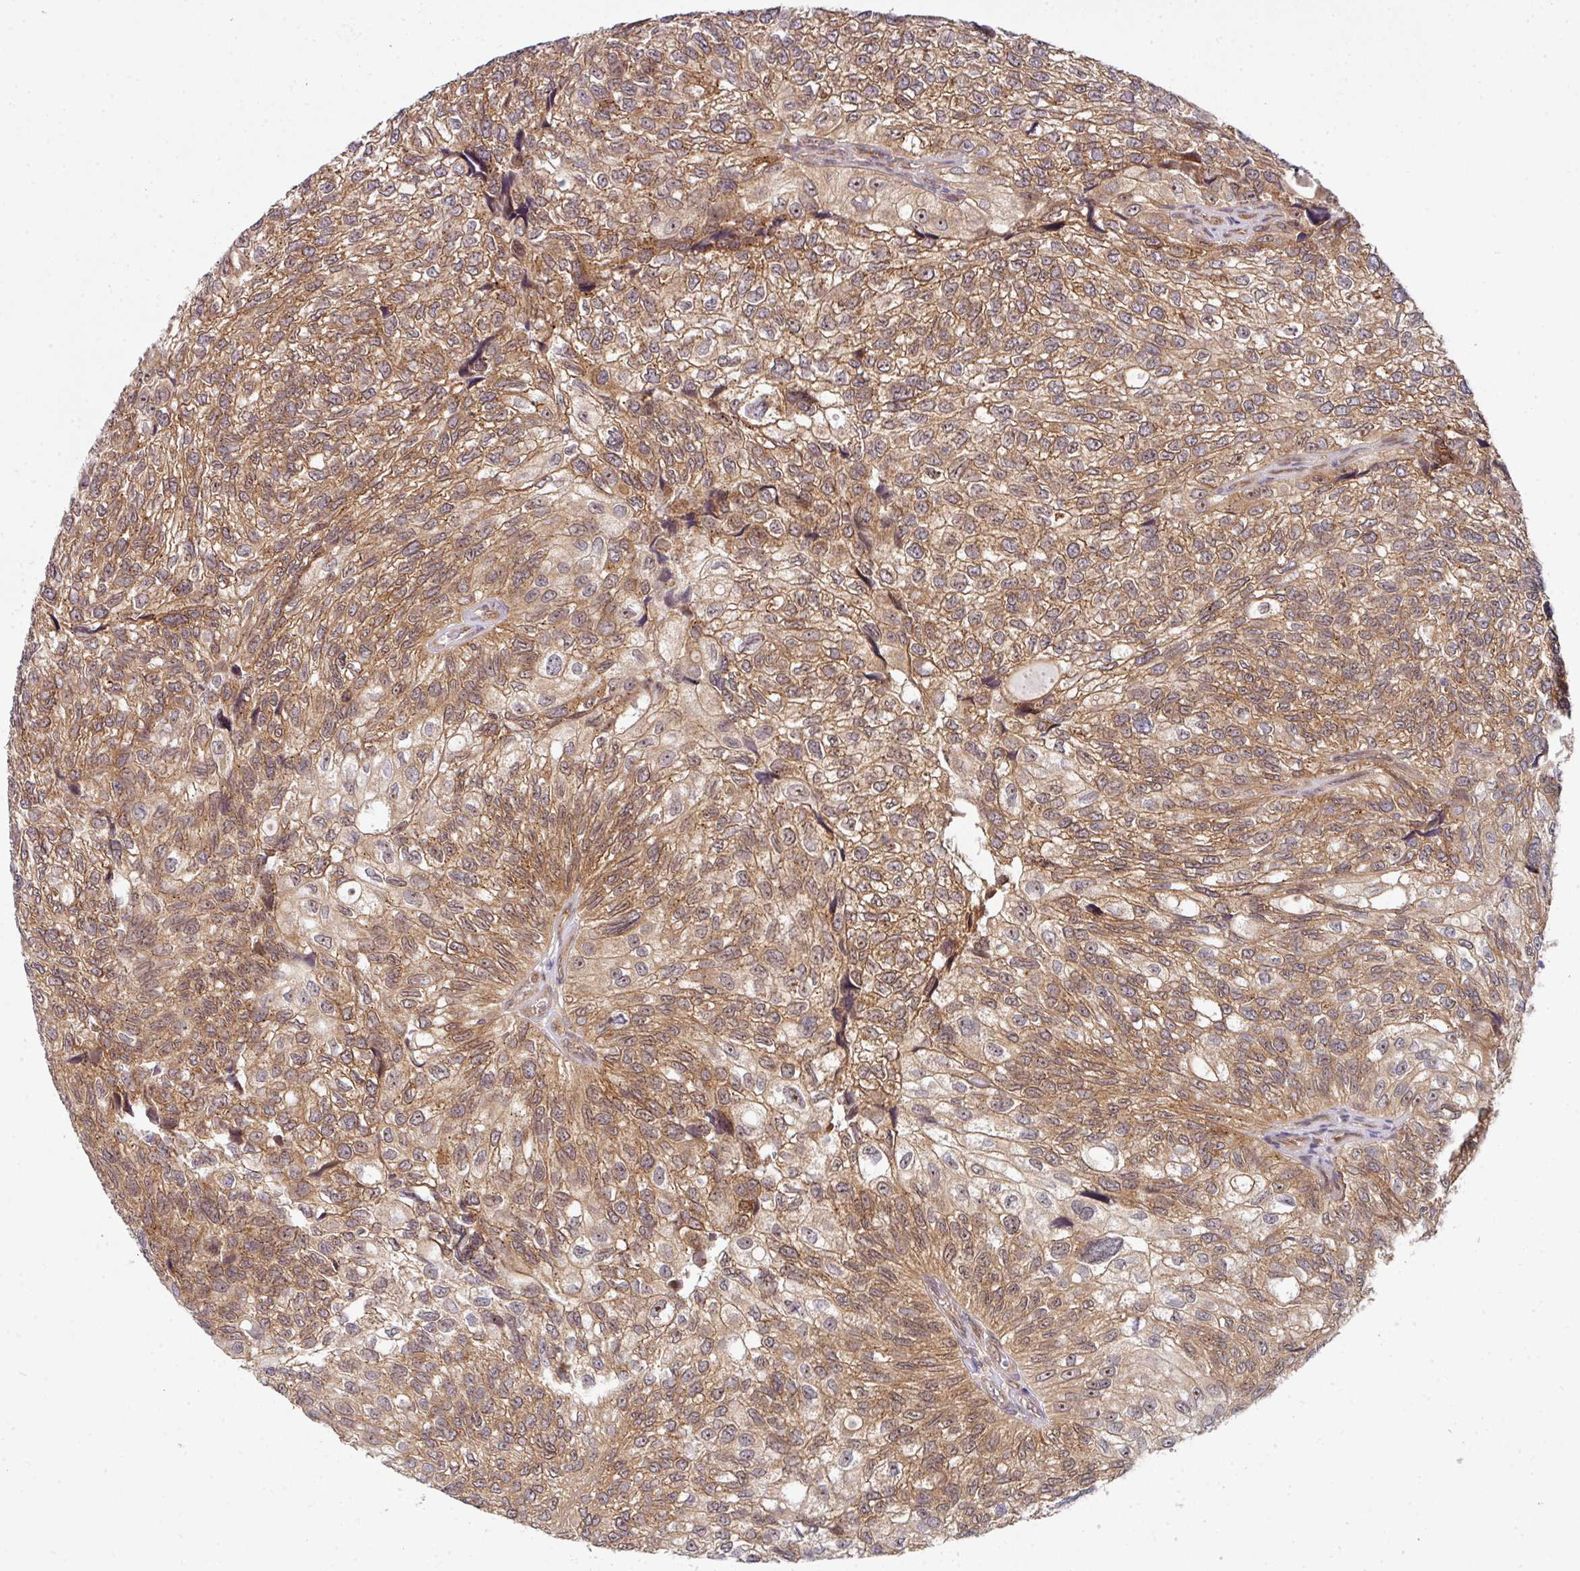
{"staining": {"intensity": "moderate", "quantity": ">75%", "location": "cytoplasmic/membranous,nuclear"}, "tissue": "urothelial cancer", "cell_type": "Tumor cells", "image_type": "cancer", "snomed": [{"axis": "morphology", "description": "Urothelial carcinoma, NOS"}, {"axis": "topography", "description": "Urinary bladder"}], "caption": "Transitional cell carcinoma tissue demonstrates moderate cytoplasmic/membranous and nuclear expression in approximately >75% of tumor cells", "gene": "CAMLG", "patient": {"sex": "male", "age": 87}}